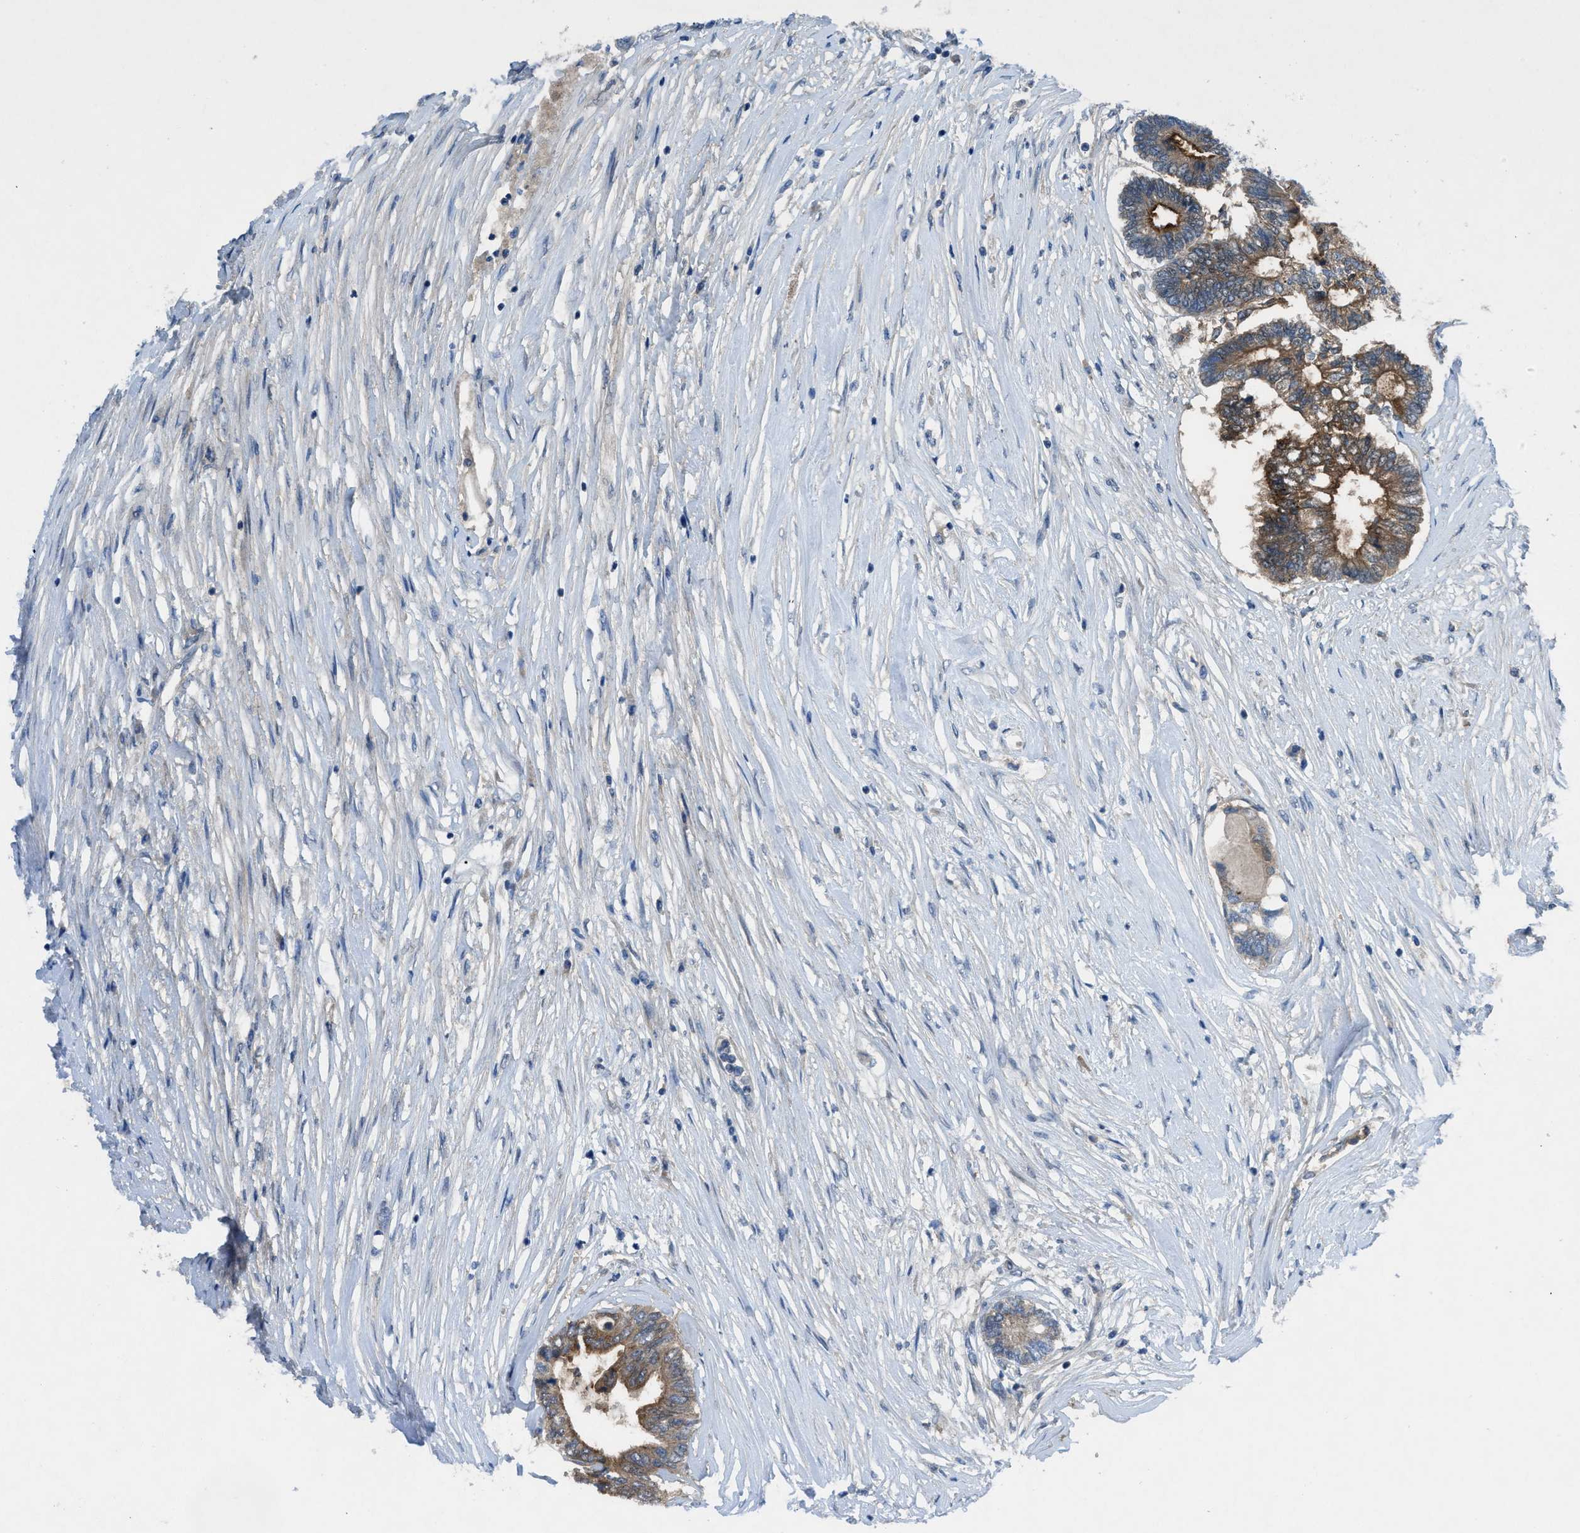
{"staining": {"intensity": "moderate", "quantity": "25%-75%", "location": "cytoplasmic/membranous"}, "tissue": "colorectal cancer", "cell_type": "Tumor cells", "image_type": "cancer", "snomed": [{"axis": "morphology", "description": "Adenocarcinoma, NOS"}, {"axis": "topography", "description": "Rectum"}], "caption": "The micrograph exhibits immunohistochemical staining of adenocarcinoma (colorectal). There is moderate cytoplasmic/membranous expression is seen in about 25%-75% of tumor cells. Nuclei are stained in blue.", "gene": "PANX1", "patient": {"sex": "male", "age": 63}}